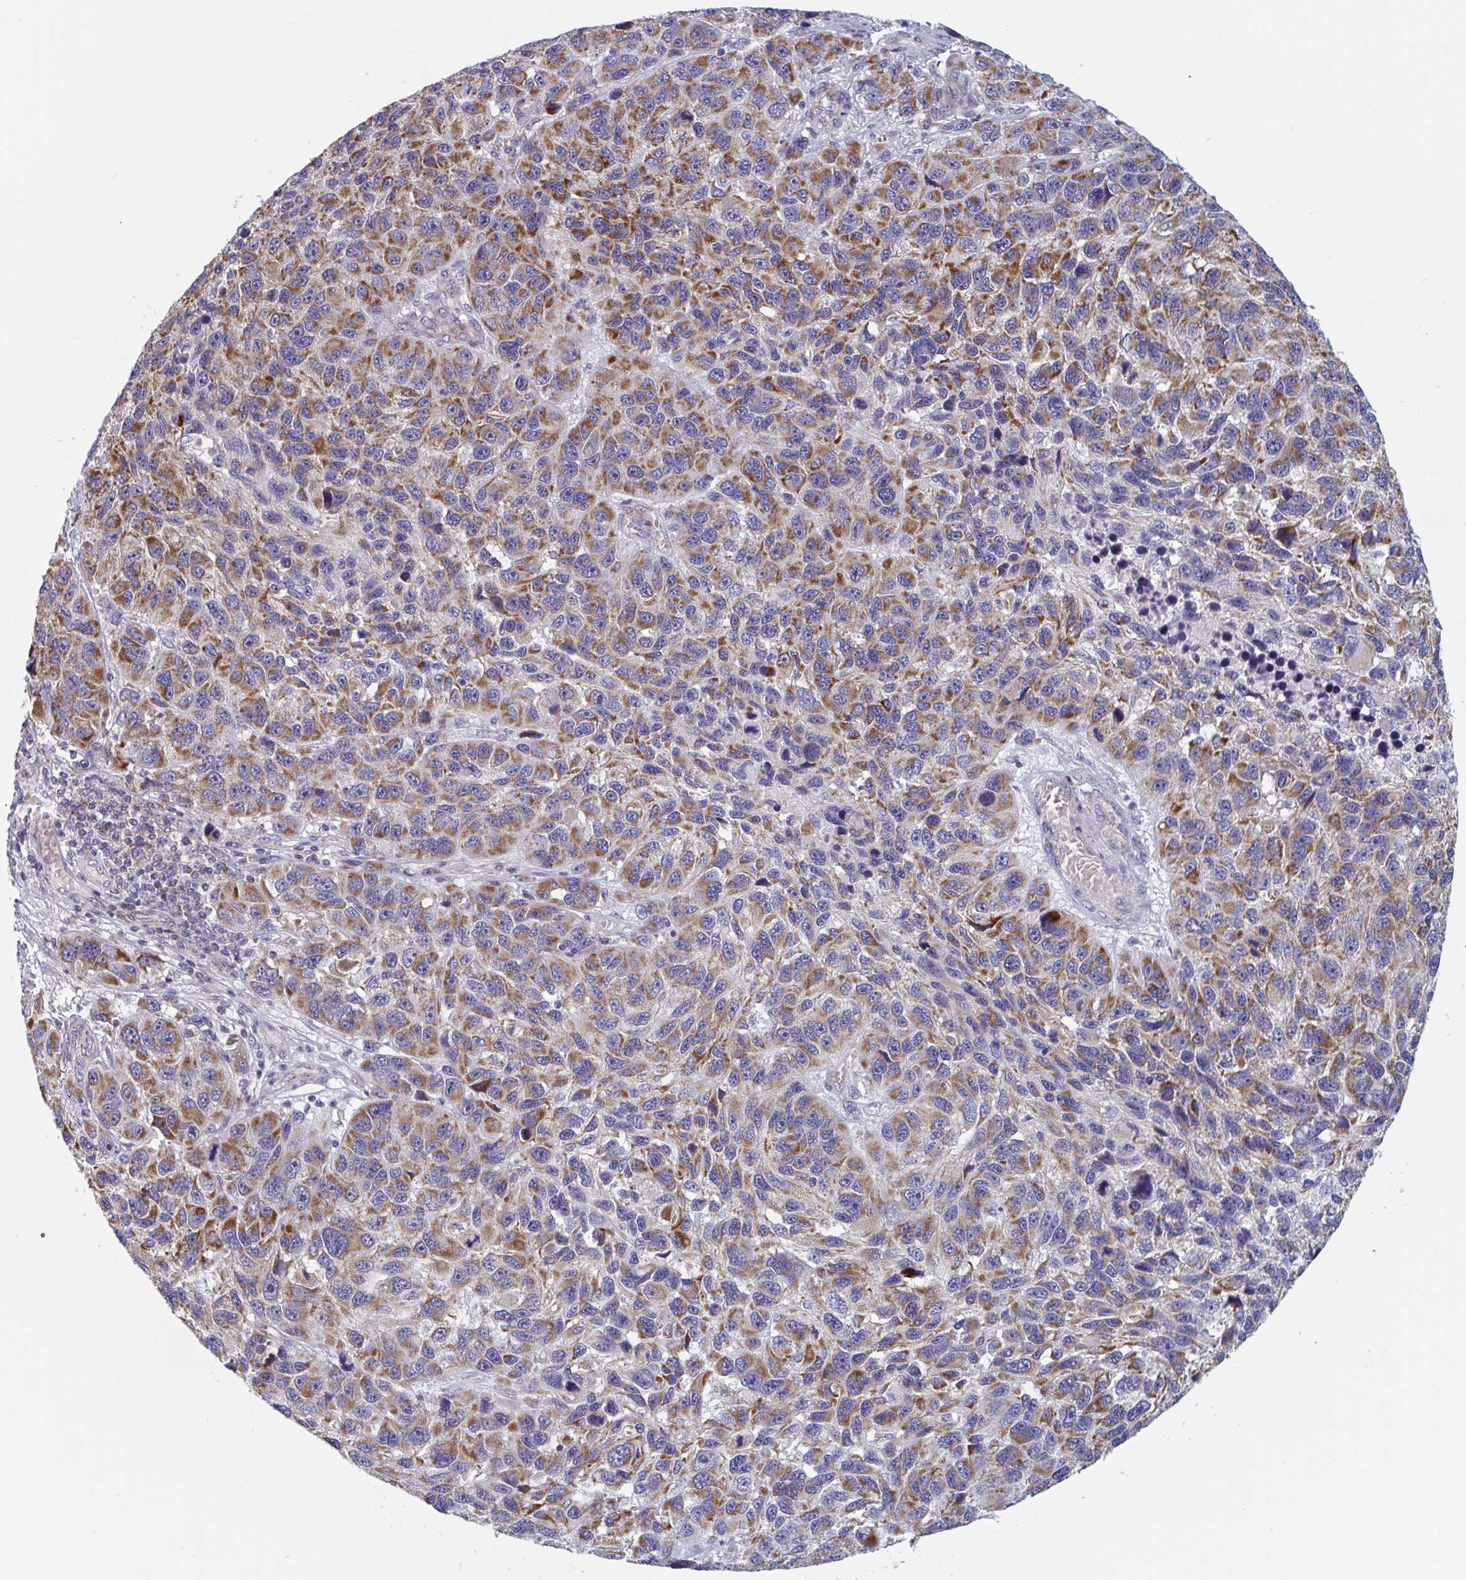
{"staining": {"intensity": "moderate", "quantity": ">75%", "location": "cytoplasmic/membranous"}, "tissue": "melanoma", "cell_type": "Tumor cells", "image_type": "cancer", "snomed": [{"axis": "morphology", "description": "Malignant melanoma, NOS"}, {"axis": "topography", "description": "Skin"}], "caption": "Immunohistochemical staining of human malignant melanoma shows medium levels of moderate cytoplasmic/membranous protein staining in approximately >75% of tumor cells. The staining is performed using DAB (3,3'-diaminobenzidine) brown chromogen to label protein expression. The nuclei are counter-stained blue using hematoxylin.", "gene": "MRPL53", "patient": {"sex": "male", "age": 53}}